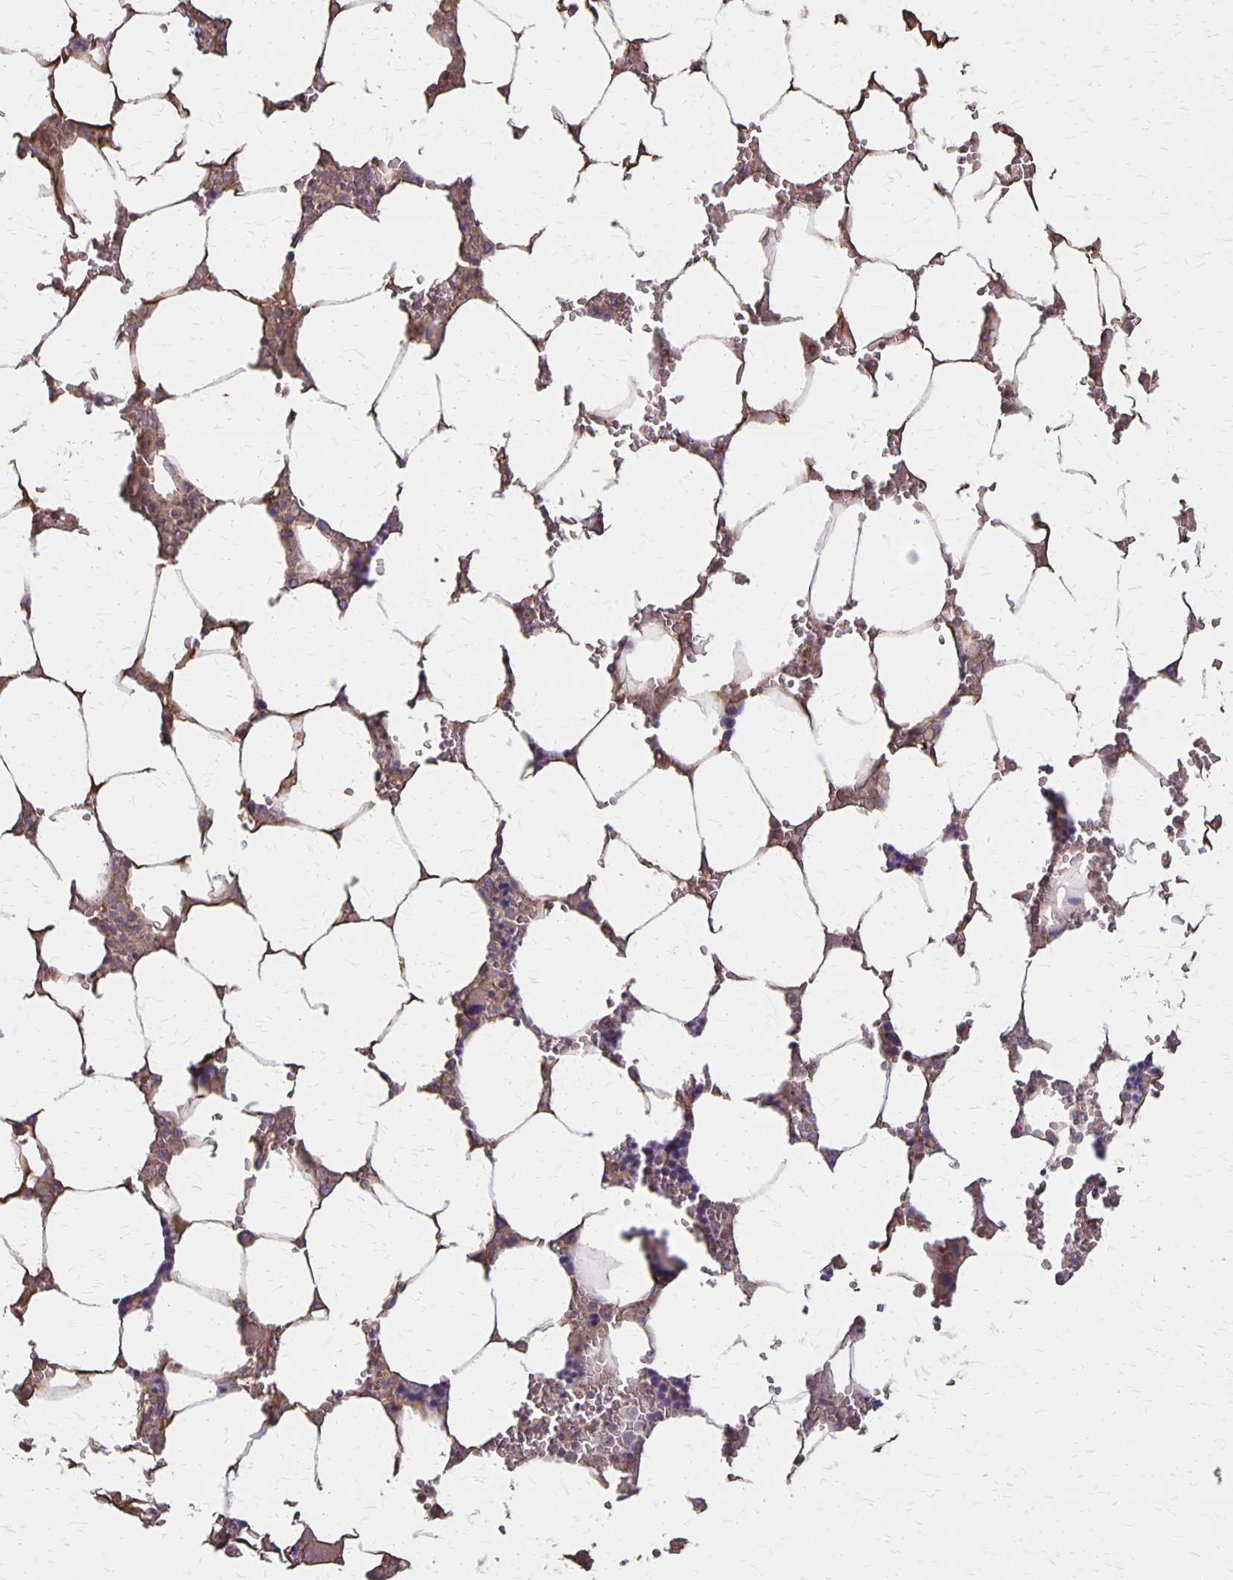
{"staining": {"intensity": "moderate", "quantity": ">75%", "location": "cytoplasmic/membranous"}, "tissue": "bone marrow", "cell_type": "Hematopoietic cells", "image_type": "normal", "snomed": [{"axis": "morphology", "description": "Normal tissue, NOS"}, {"axis": "topography", "description": "Bone marrow"}], "caption": "Immunohistochemical staining of normal bone marrow displays >75% levels of moderate cytoplasmic/membranous protein staining in approximately >75% of hematopoietic cells.", "gene": "PROM2", "patient": {"sex": "male", "age": 64}}